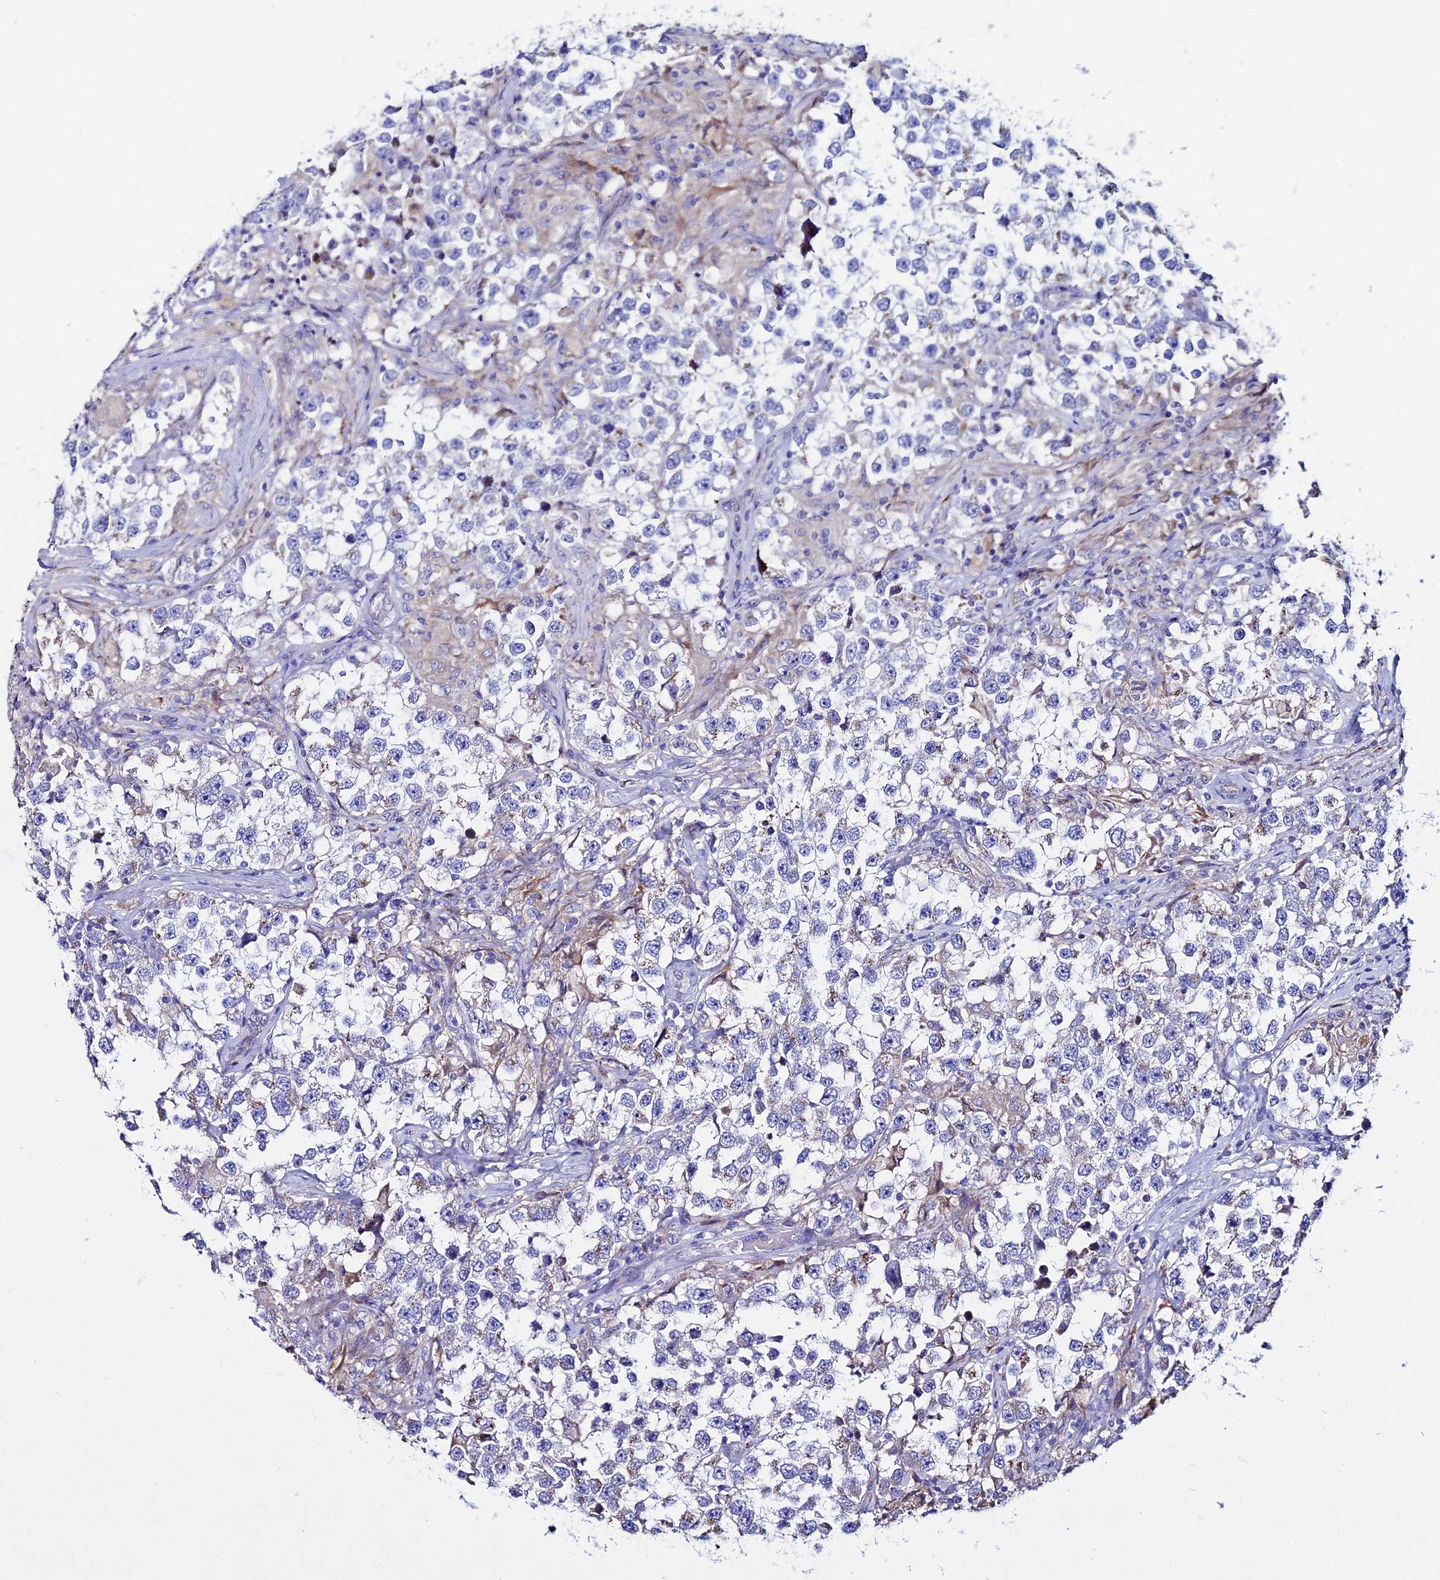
{"staining": {"intensity": "weak", "quantity": "<25%", "location": "cytoplasmic/membranous"}, "tissue": "testis cancer", "cell_type": "Tumor cells", "image_type": "cancer", "snomed": [{"axis": "morphology", "description": "Seminoma, NOS"}, {"axis": "topography", "description": "Testis"}], "caption": "Tumor cells are negative for brown protein staining in seminoma (testis).", "gene": "OR51Q1", "patient": {"sex": "male", "age": 46}}